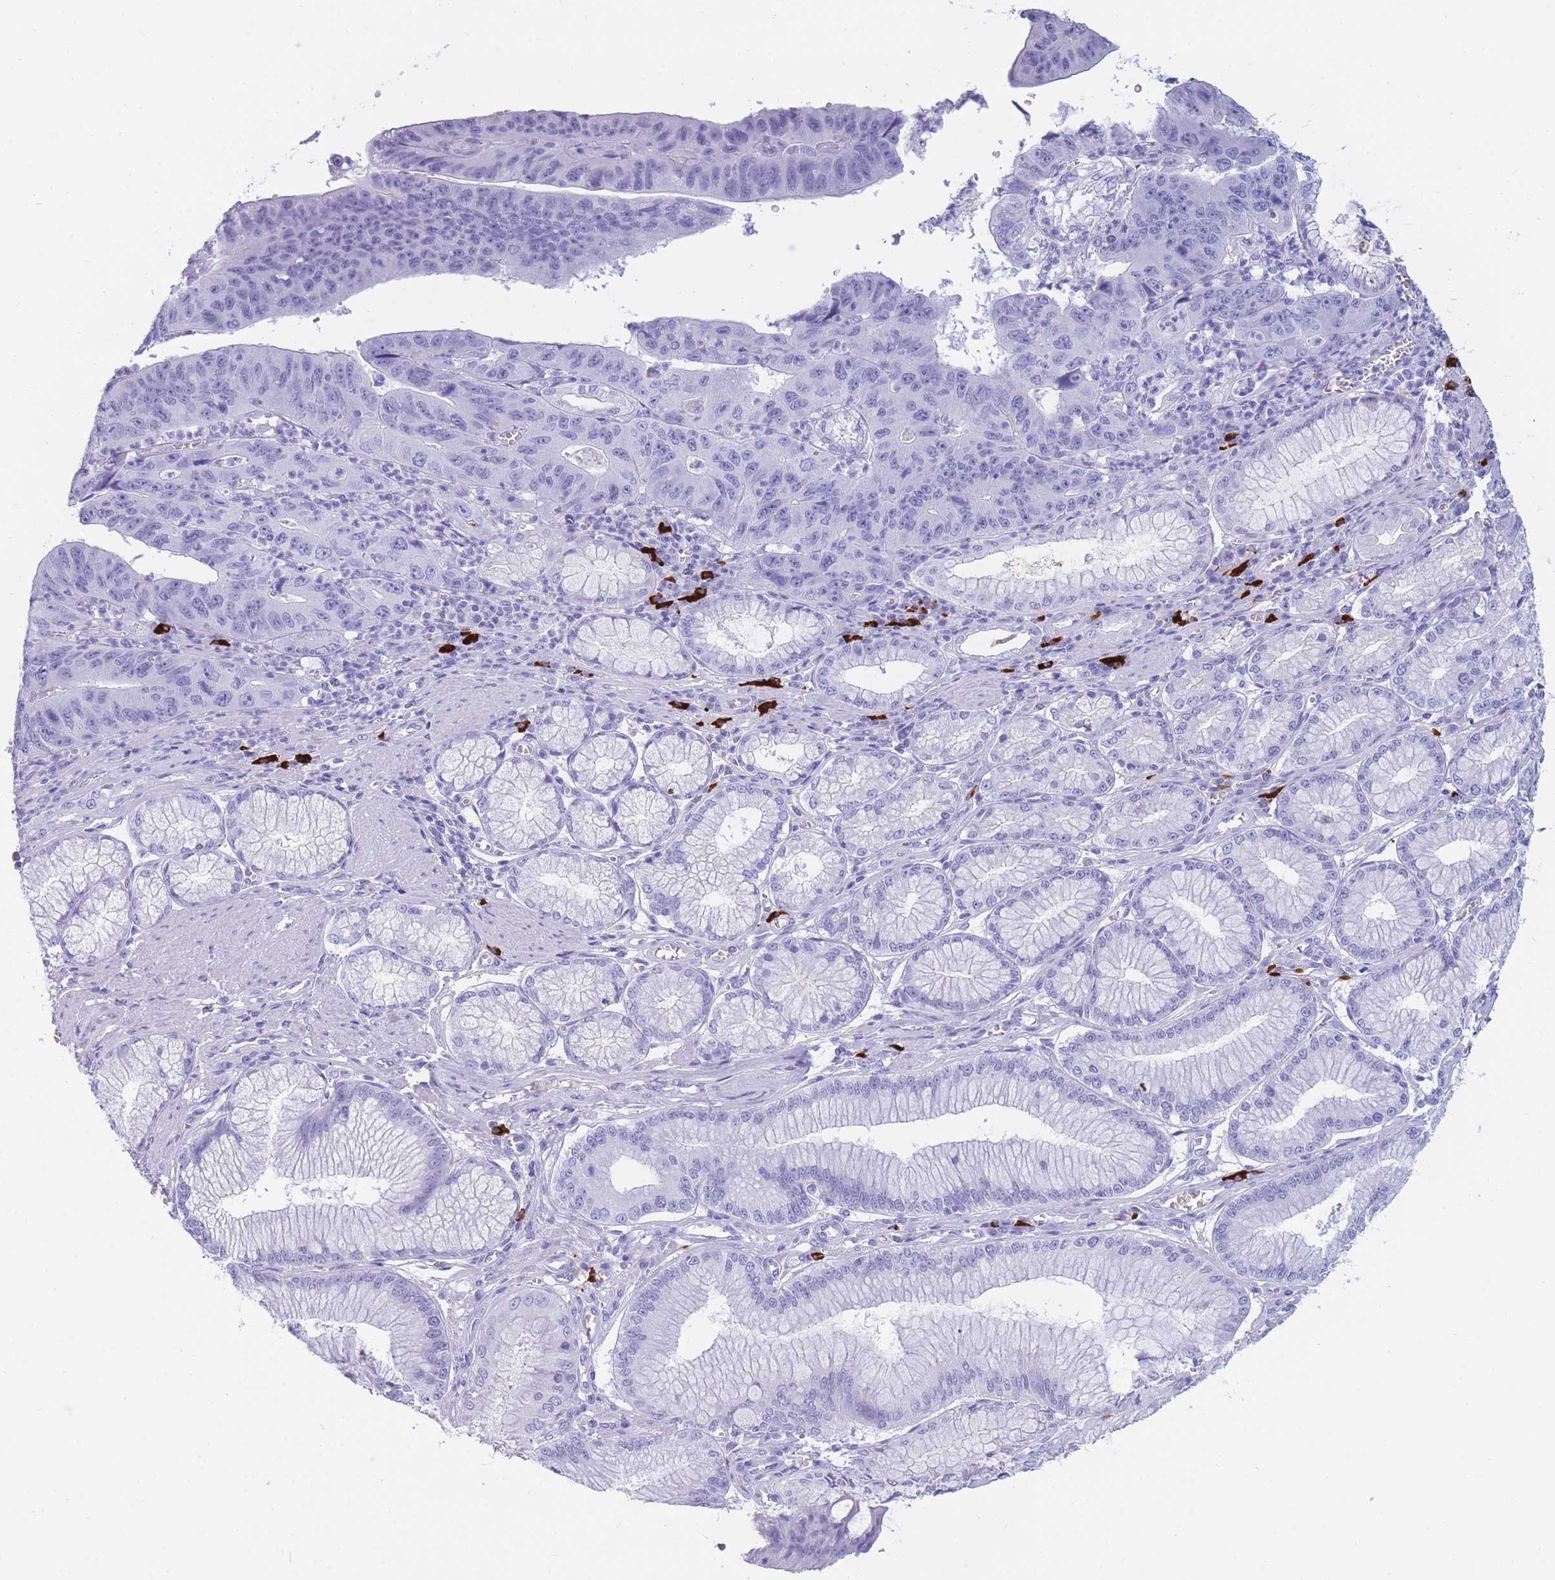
{"staining": {"intensity": "negative", "quantity": "none", "location": "none"}, "tissue": "stomach cancer", "cell_type": "Tumor cells", "image_type": "cancer", "snomed": [{"axis": "morphology", "description": "Adenocarcinoma, NOS"}, {"axis": "topography", "description": "Stomach"}], "caption": "The image demonstrates no staining of tumor cells in stomach cancer (adenocarcinoma).", "gene": "TNFSF11", "patient": {"sex": "male", "age": 59}}